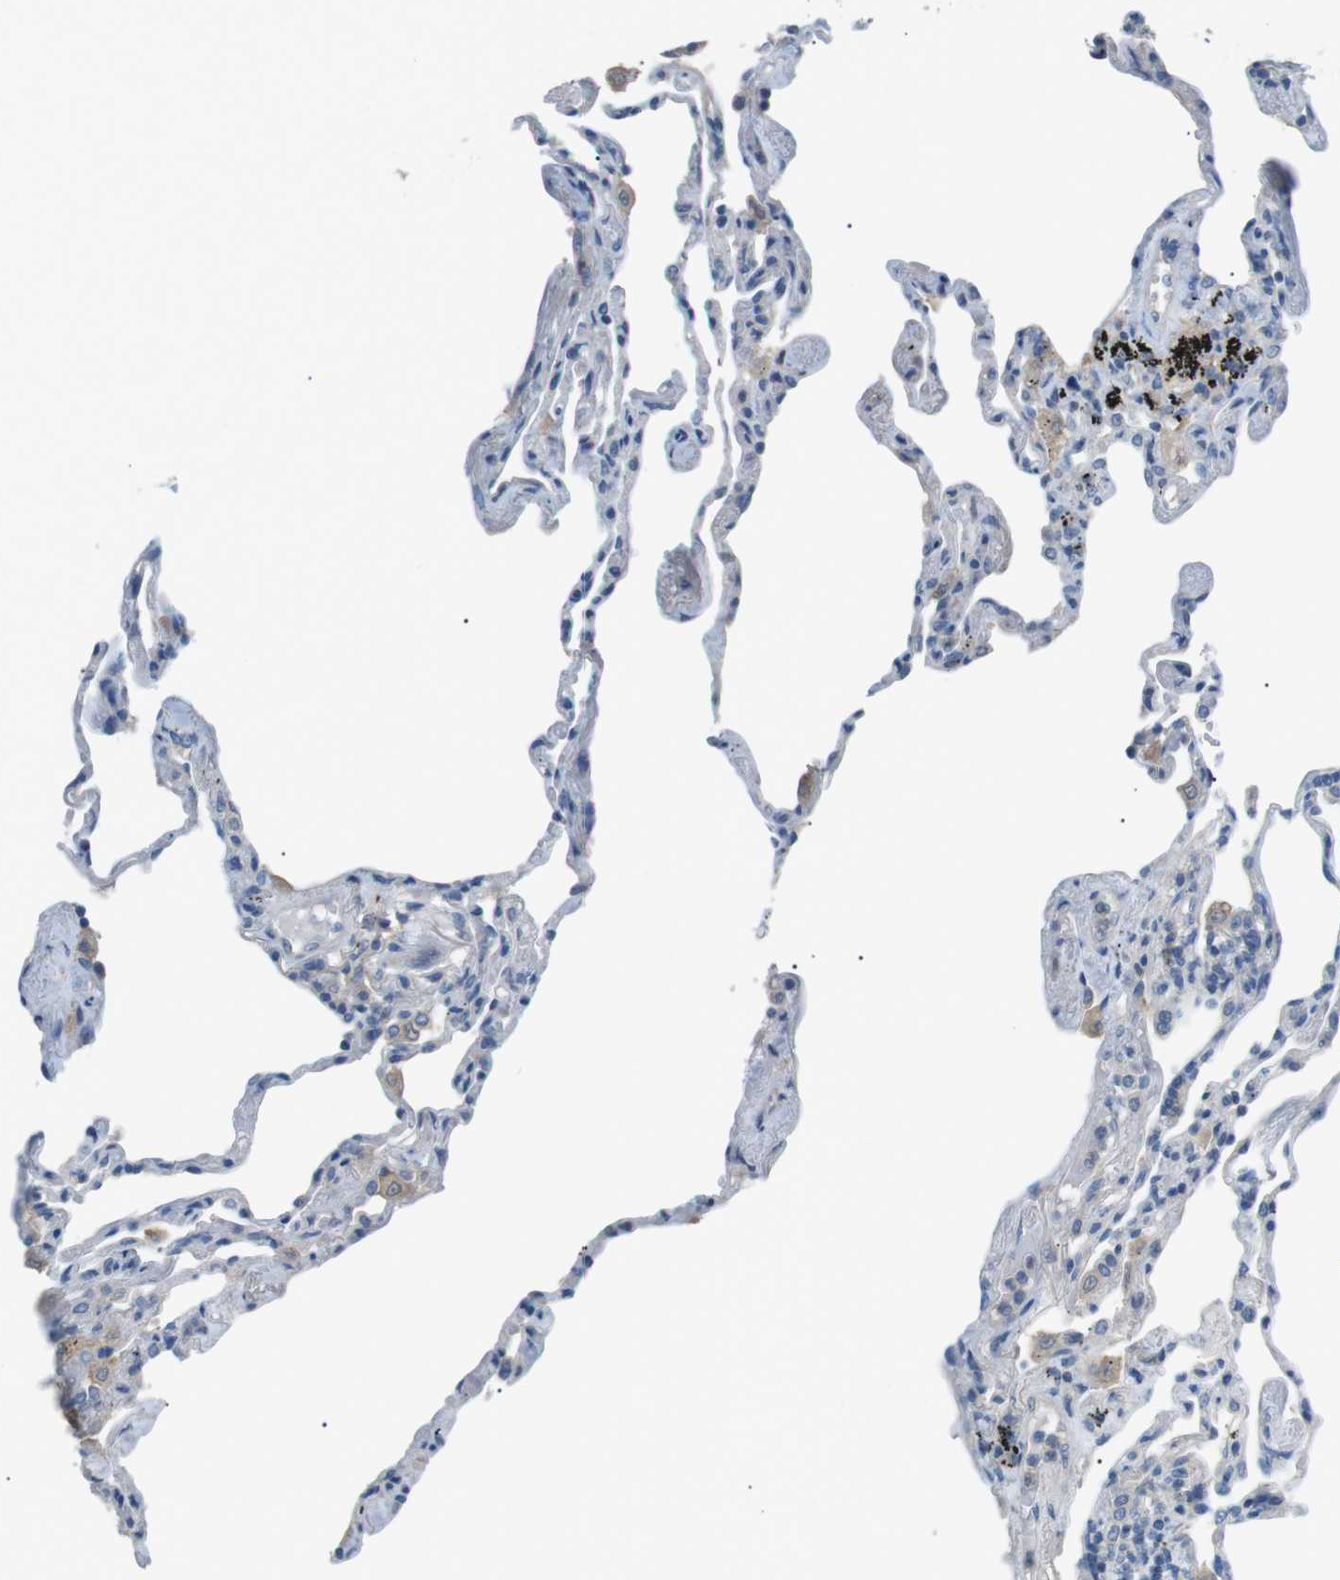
{"staining": {"intensity": "negative", "quantity": "none", "location": "none"}, "tissue": "lung", "cell_type": "Alveolar cells", "image_type": "normal", "snomed": [{"axis": "morphology", "description": "Normal tissue, NOS"}, {"axis": "topography", "description": "Lung"}], "caption": "Immunohistochemistry micrograph of benign lung: human lung stained with DAB exhibits no significant protein expression in alveolar cells.", "gene": "CDH26", "patient": {"sex": "male", "age": 59}}